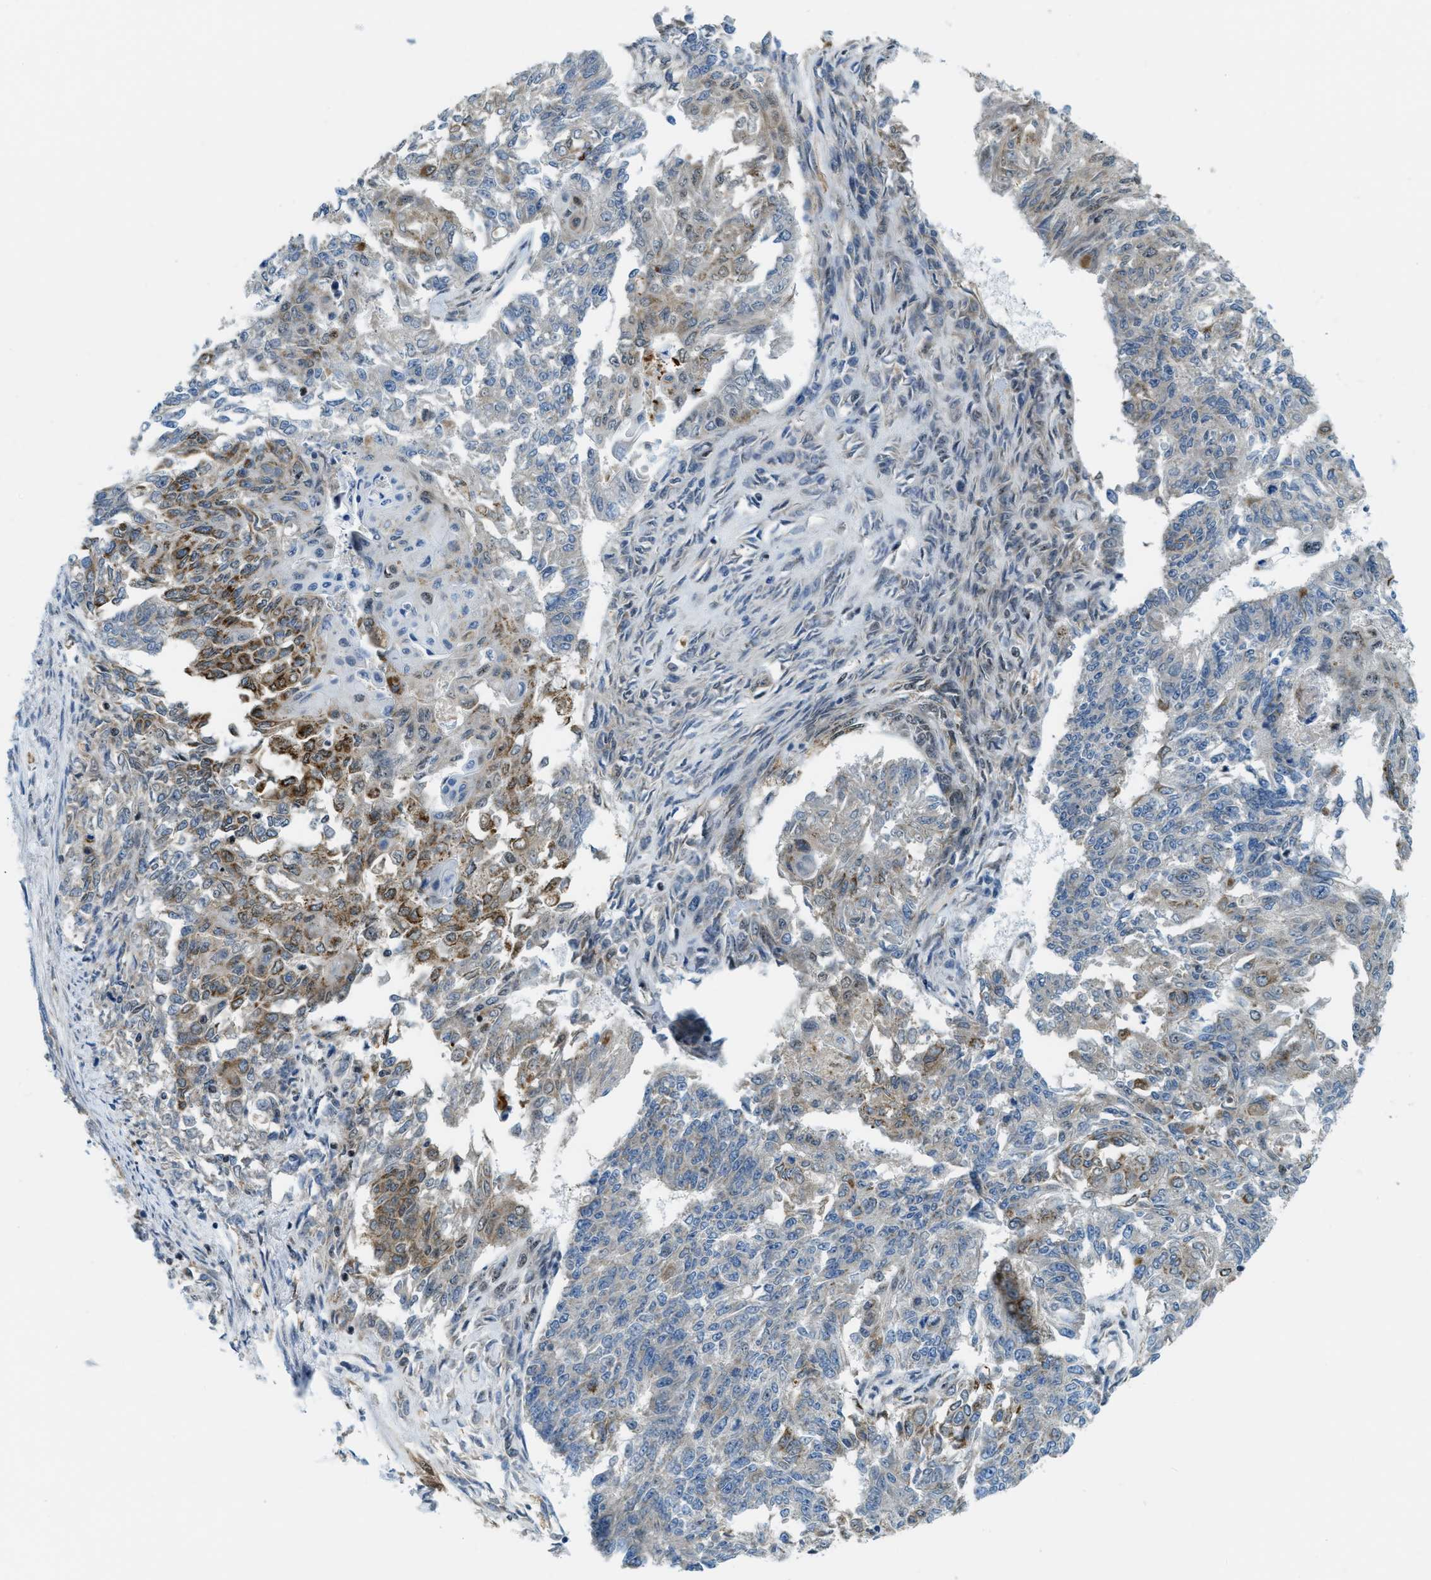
{"staining": {"intensity": "strong", "quantity": "<25%", "location": "cytoplasmic/membranous,nuclear"}, "tissue": "endometrial cancer", "cell_type": "Tumor cells", "image_type": "cancer", "snomed": [{"axis": "morphology", "description": "Adenocarcinoma, NOS"}, {"axis": "topography", "description": "Endometrium"}], "caption": "An immunohistochemistry (IHC) image of neoplastic tissue is shown. Protein staining in brown shows strong cytoplasmic/membranous and nuclear positivity in endometrial cancer (adenocarcinoma) within tumor cells. Nuclei are stained in blue.", "gene": "SP100", "patient": {"sex": "female", "age": 32}}